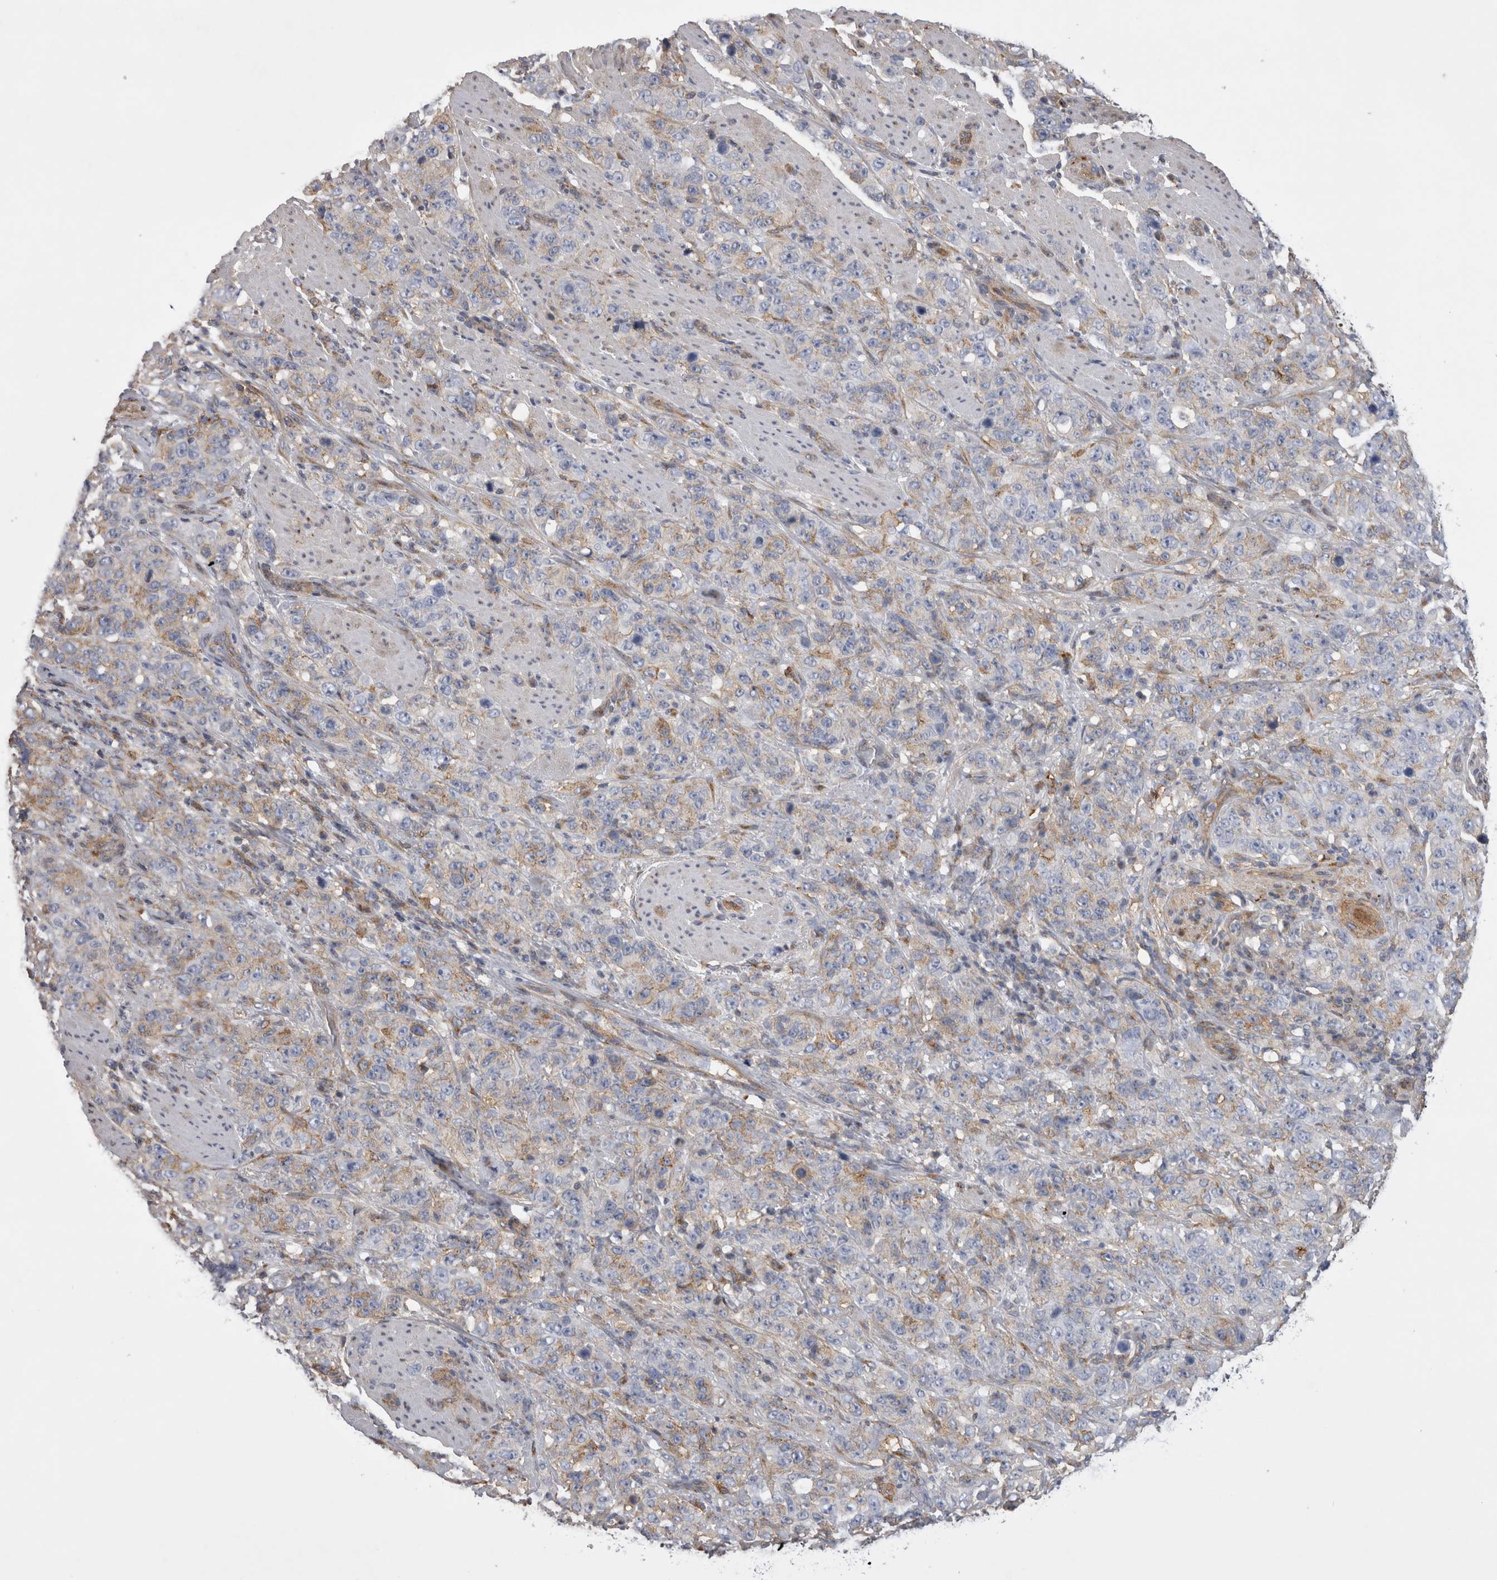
{"staining": {"intensity": "weak", "quantity": "25%-75%", "location": "cytoplasmic/membranous"}, "tissue": "stomach cancer", "cell_type": "Tumor cells", "image_type": "cancer", "snomed": [{"axis": "morphology", "description": "Adenocarcinoma, NOS"}, {"axis": "topography", "description": "Stomach"}], "caption": "IHC image of neoplastic tissue: human stomach cancer (adenocarcinoma) stained using immunohistochemistry reveals low levels of weak protein expression localized specifically in the cytoplasmic/membranous of tumor cells, appearing as a cytoplasmic/membranous brown color.", "gene": "ATXN3", "patient": {"sex": "male", "age": 48}}